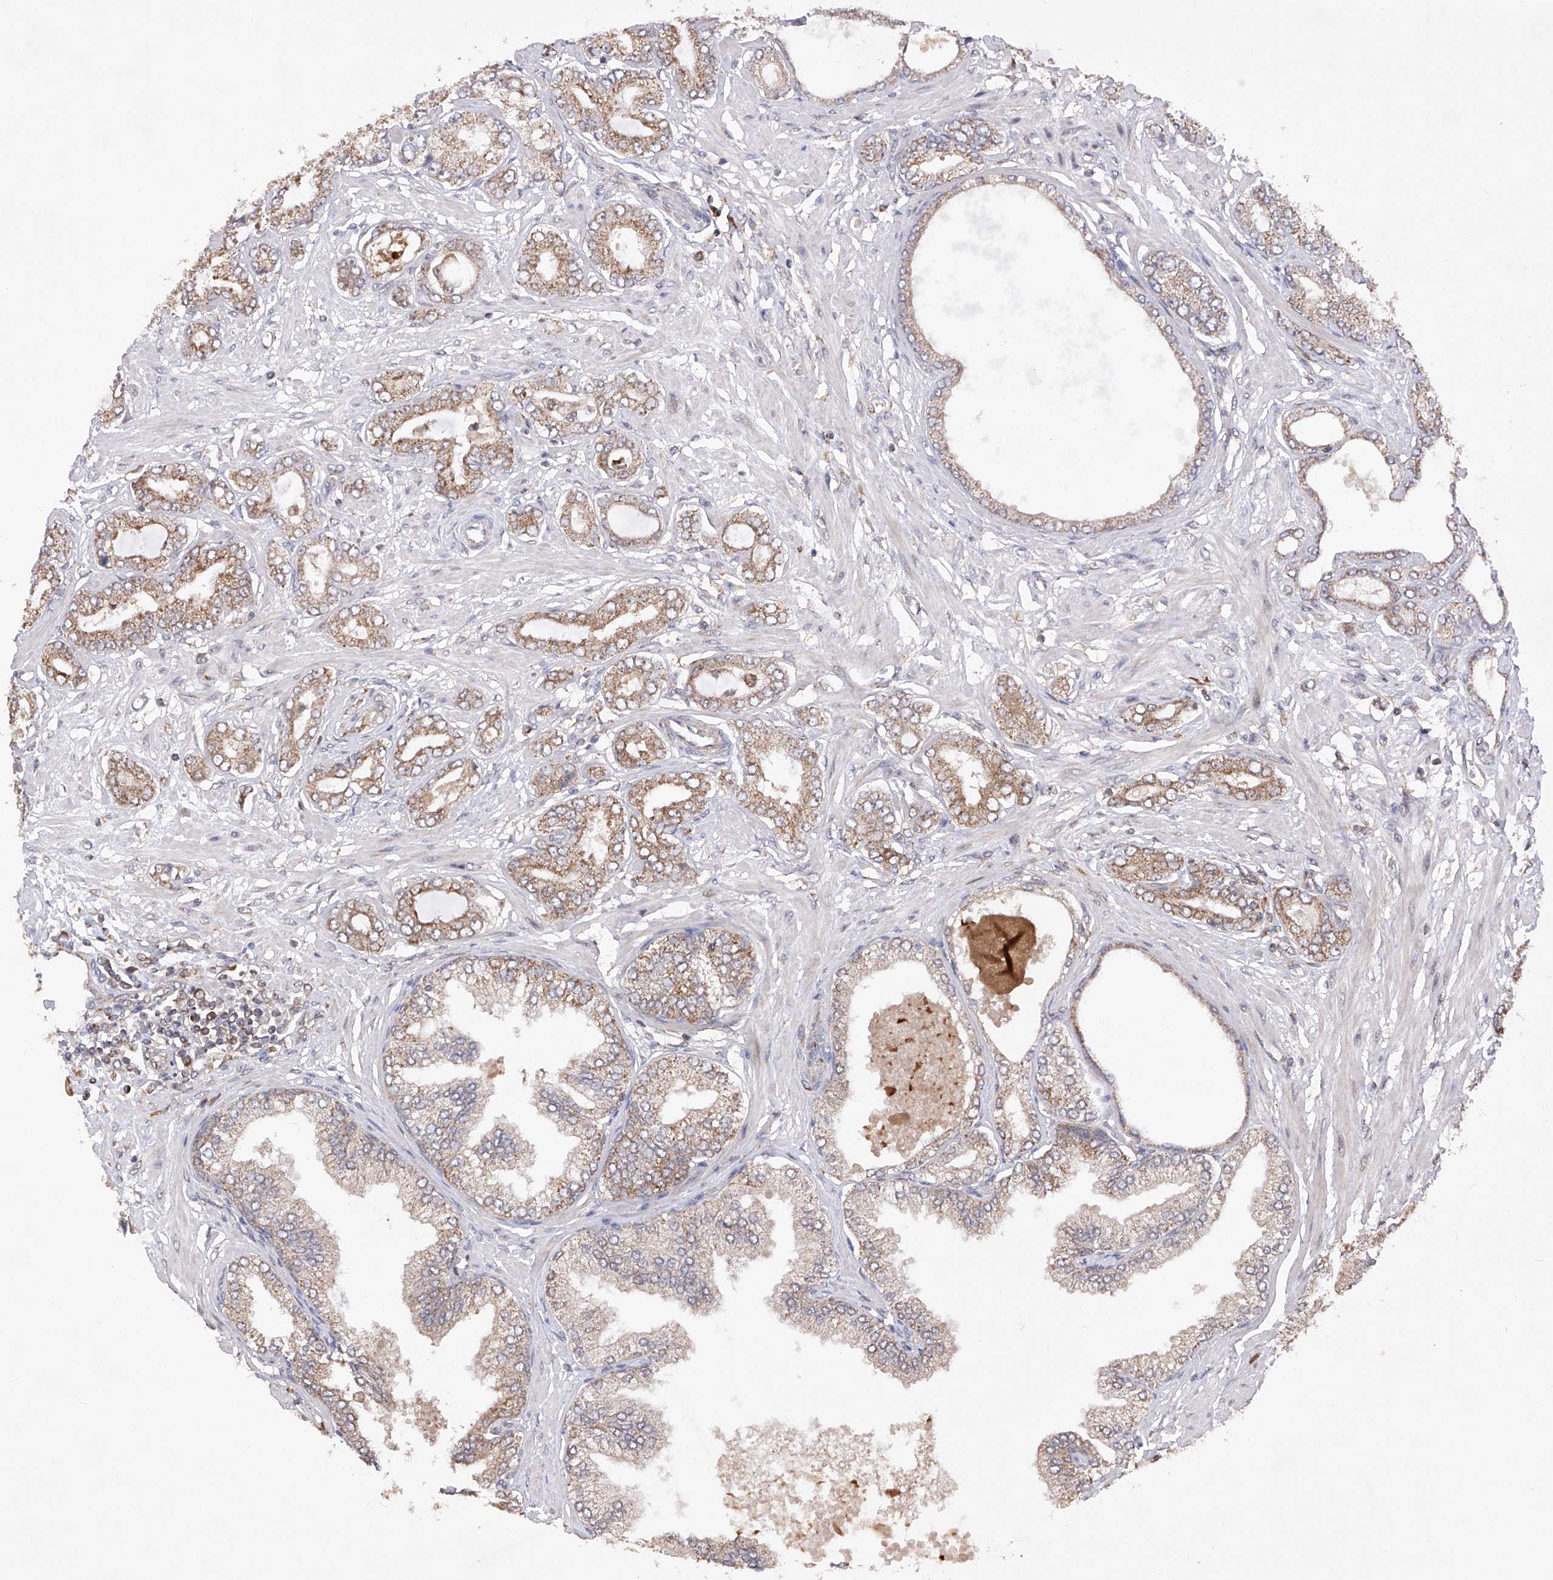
{"staining": {"intensity": "moderate", "quantity": ">75%", "location": "cytoplasmic/membranous"}, "tissue": "prostate cancer", "cell_type": "Tumor cells", "image_type": "cancer", "snomed": [{"axis": "morphology", "description": "Adenocarcinoma, Low grade"}, {"axis": "topography", "description": "Prostate"}], "caption": "A photomicrograph showing moderate cytoplasmic/membranous expression in approximately >75% of tumor cells in prostate cancer, as visualized by brown immunohistochemical staining.", "gene": "SDHAF4", "patient": {"sex": "male", "age": 63}}